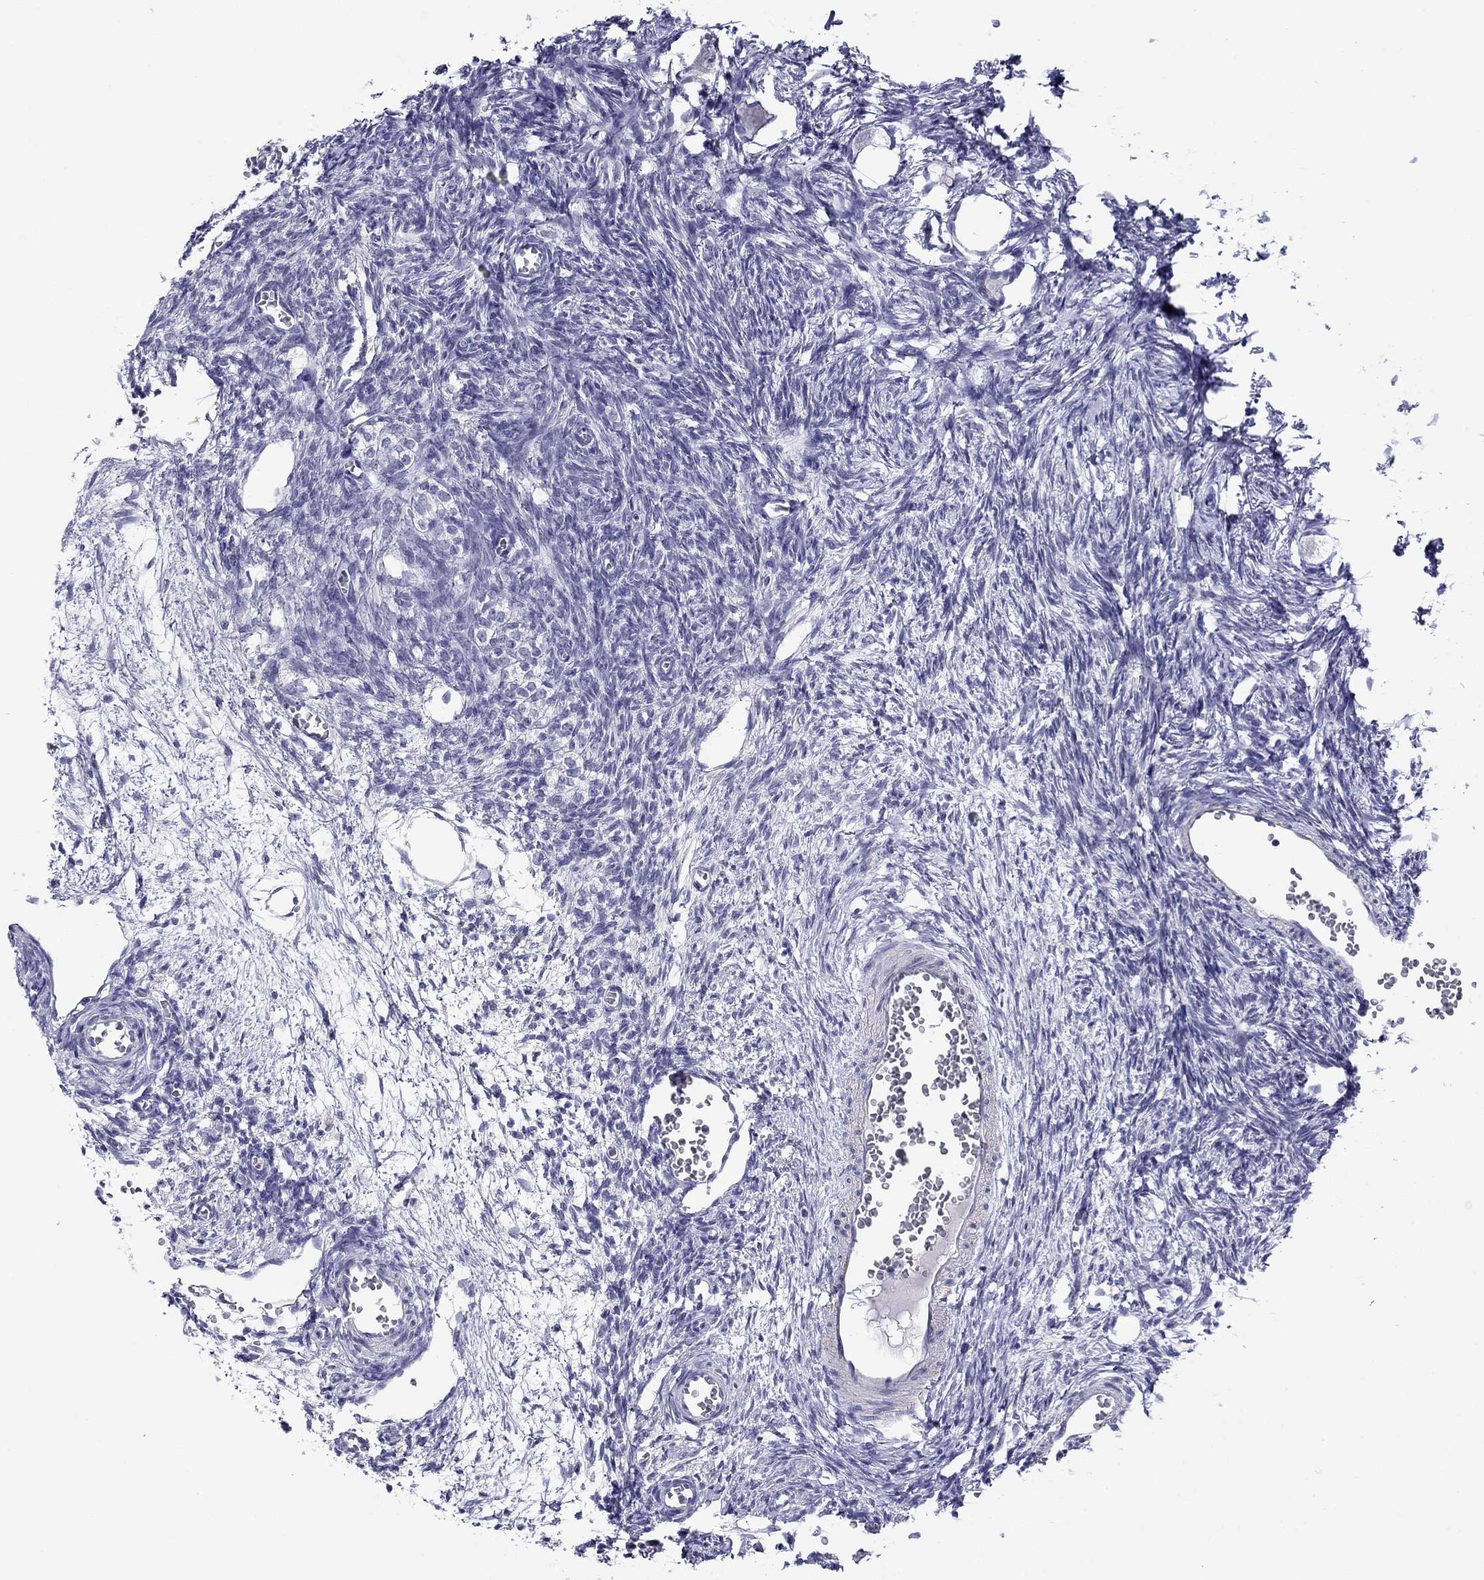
{"staining": {"intensity": "negative", "quantity": "none", "location": "none"}, "tissue": "ovary", "cell_type": "Follicle cells", "image_type": "normal", "snomed": [{"axis": "morphology", "description": "Normal tissue, NOS"}, {"axis": "topography", "description": "Ovary"}], "caption": "Immunohistochemistry (IHC) of normal ovary exhibits no staining in follicle cells. Nuclei are stained in blue.", "gene": "MYMX", "patient": {"sex": "female", "age": 27}}